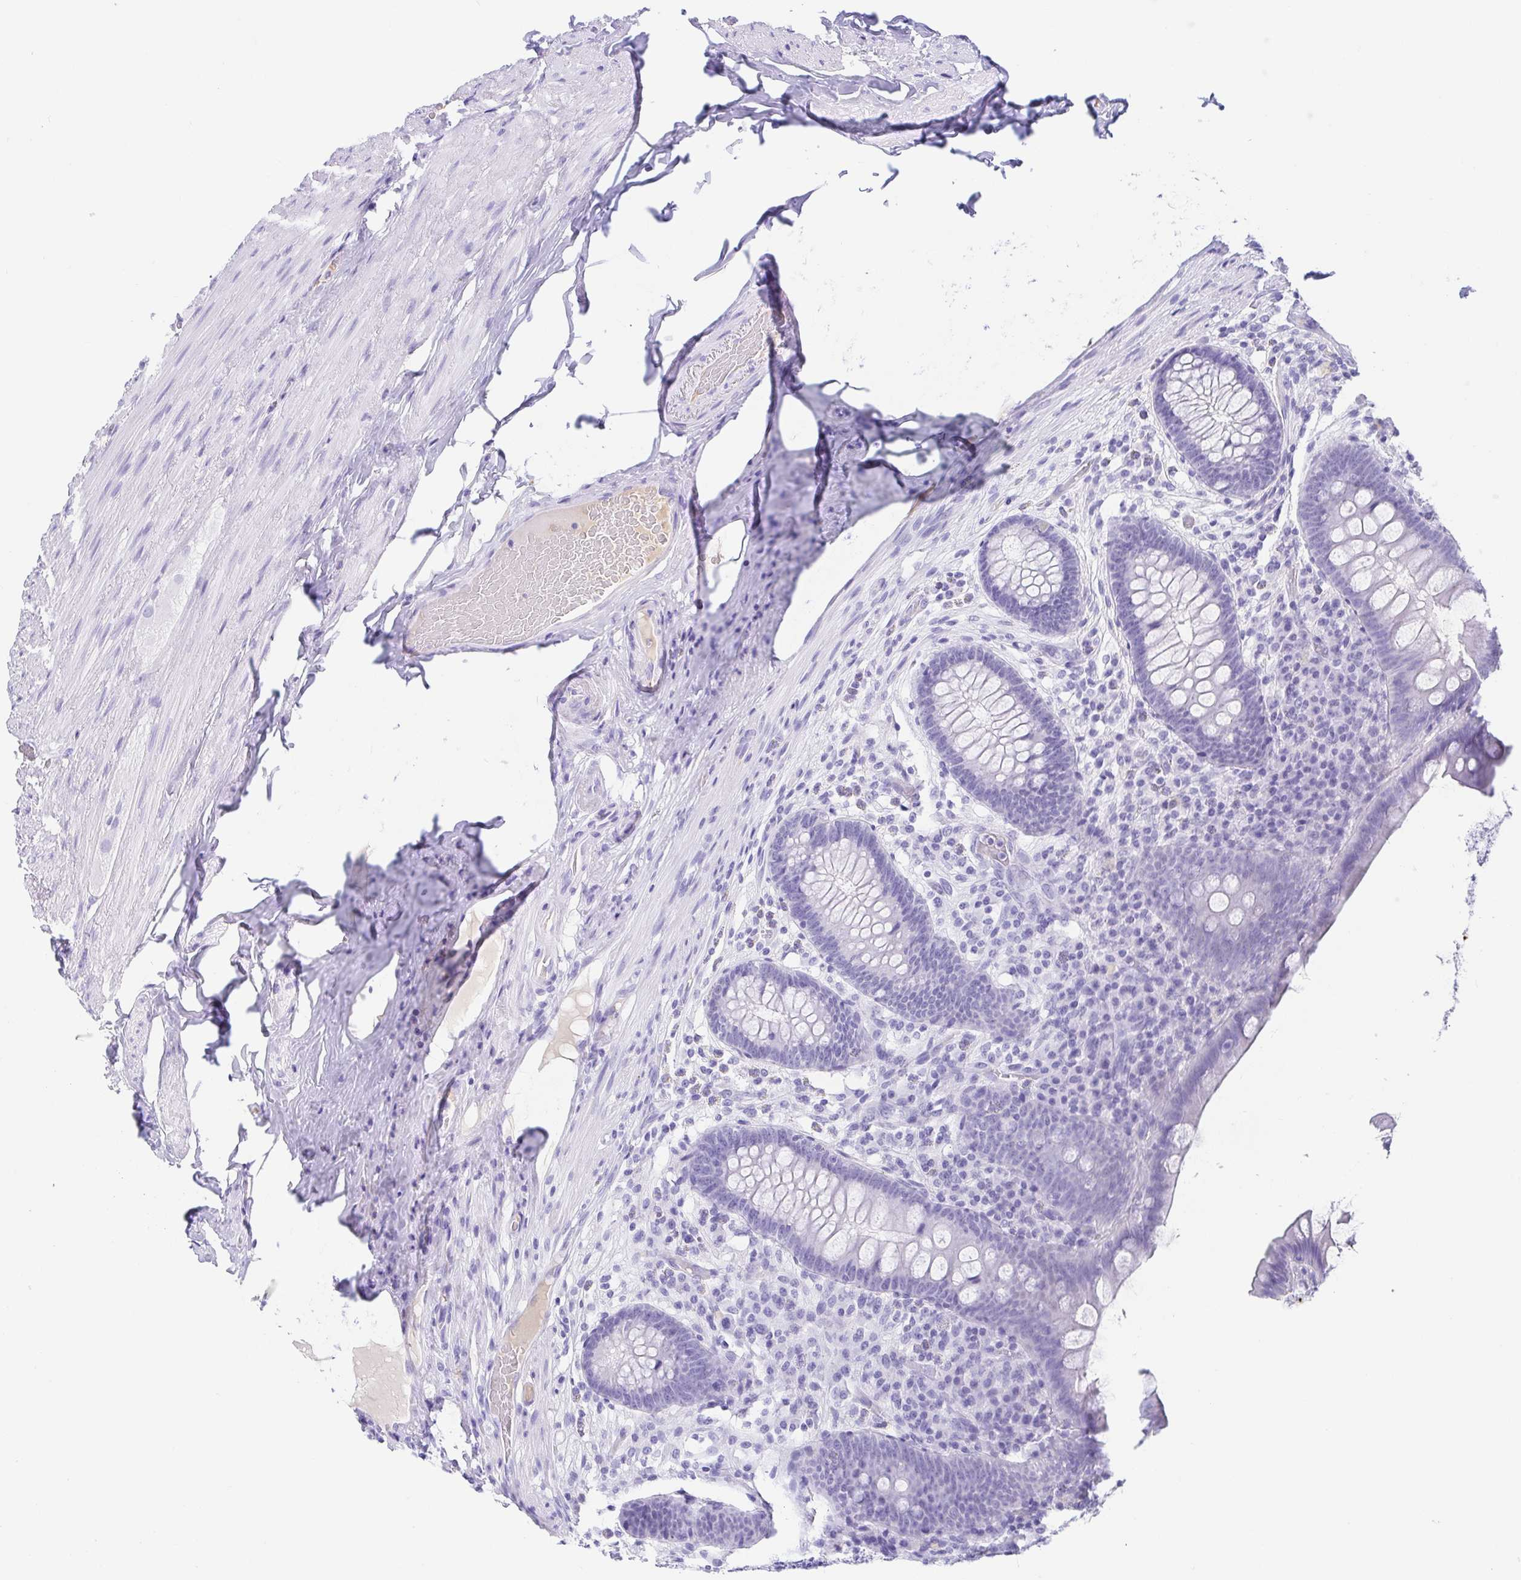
{"staining": {"intensity": "negative", "quantity": "none", "location": "none"}, "tissue": "appendix", "cell_type": "Glandular cells", "image_type": "normal", "snomed": [{"axis": "morphology", "description": "Normal tissue, NOS"}, {"axis": "topography", "description": "Appendix"}], "caption": "The micrograph displays no significant expression in glandular cells of appendix.", "gene": "GKN1", "patient": {"sex": "male", "age": 71}}